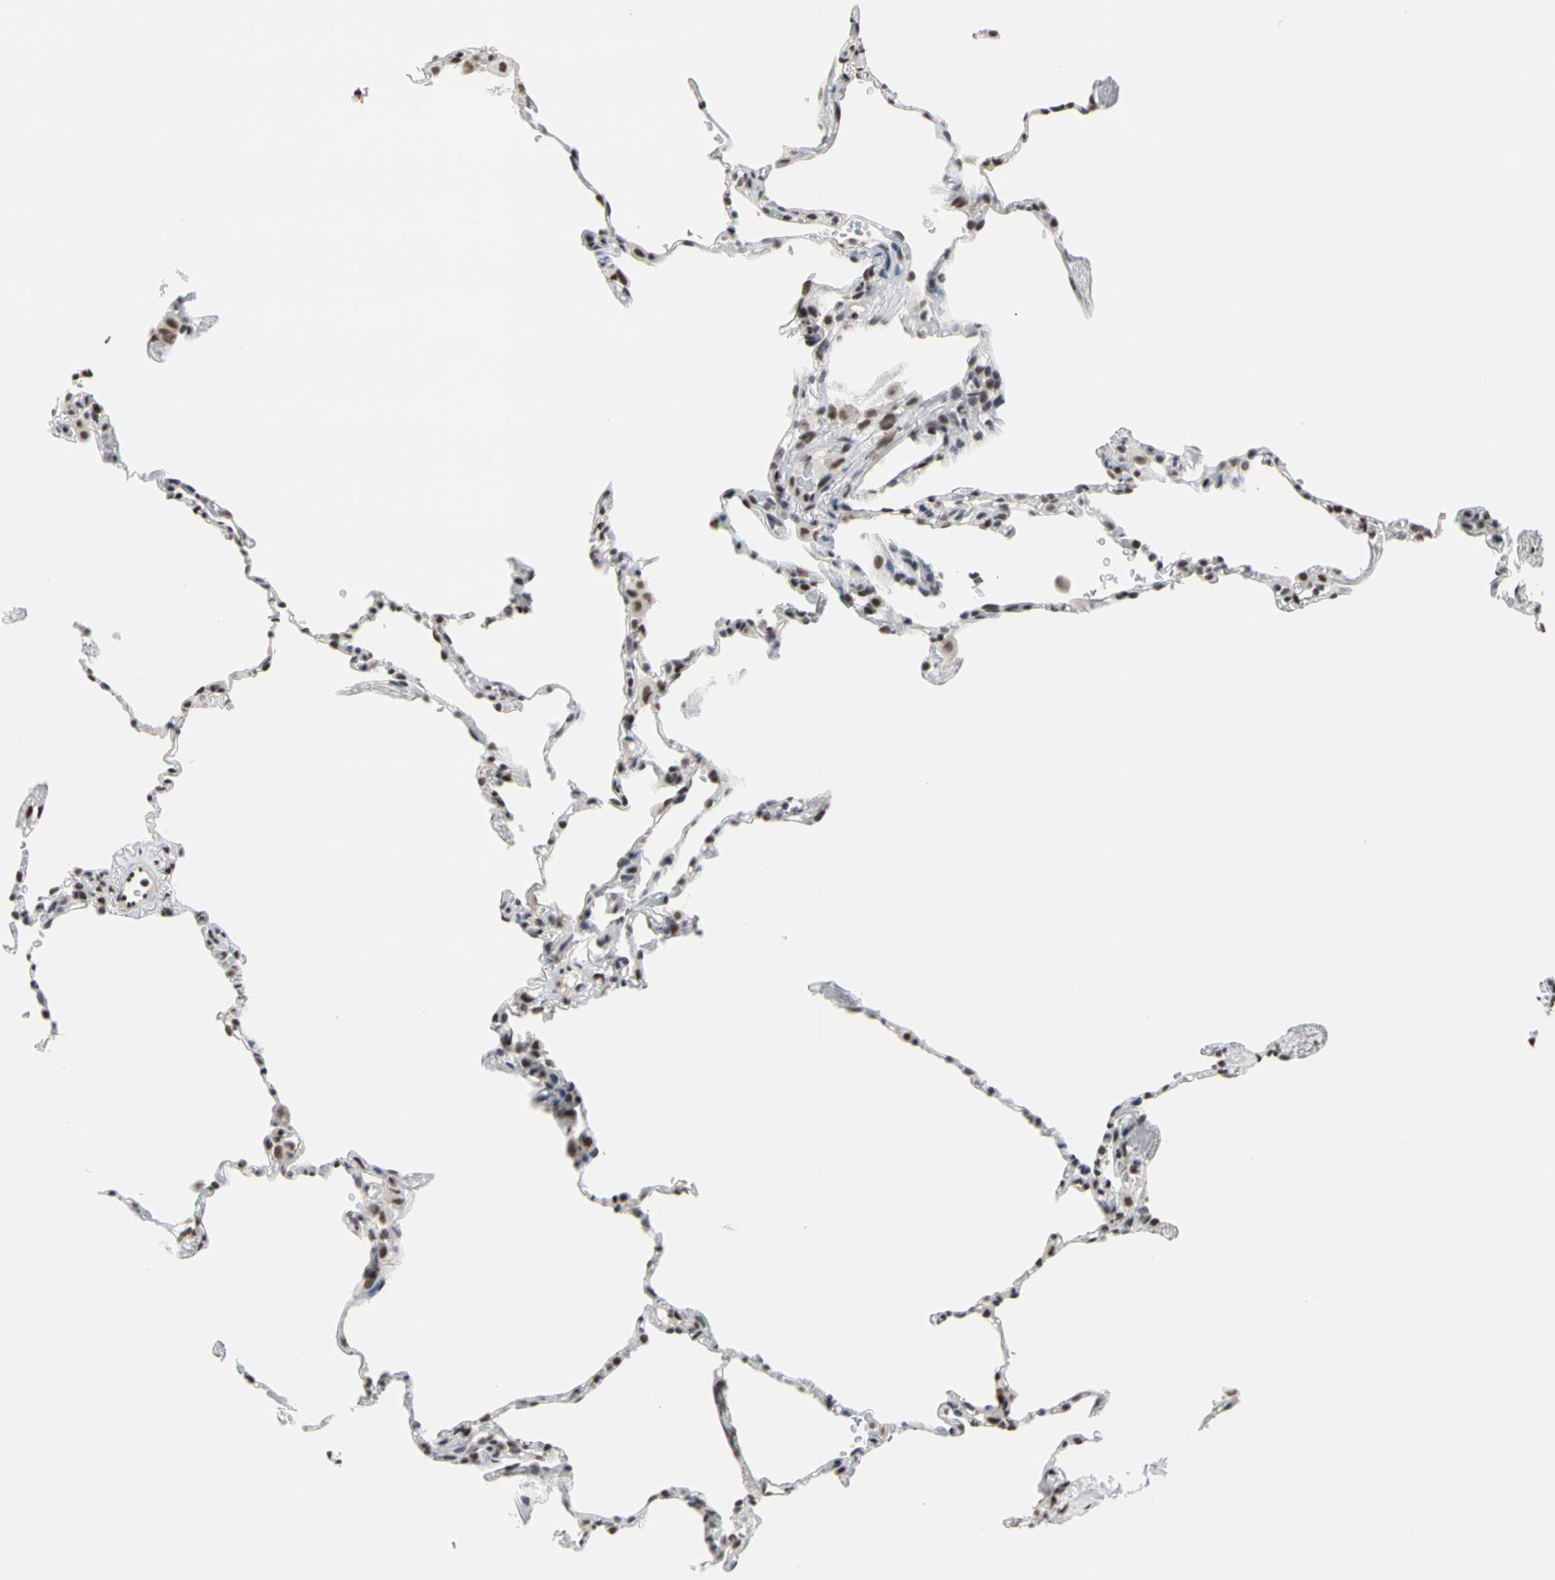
{"staining": {"intensity": "moderate", "quantity": "<25%", "location": "nuclear"}, "tissue": "lung", "cell_type": "Alveolar cells", "image_type": "normal", "snomed": [{"axis": "morphology", "description": "Normal tissue, NOS"}, {"axis": "topography", "description": "Lung"}], "caption": "DAB (3,3'-diaminobenzidine) immunohistochemical staining of normal lung reveals moderate nuclear protein positivity in approximately <25% of alveolar cells. (DAB IHC with brightfield microscopy, high magnification).", "gene": "FAM98B", "patient": {"sex": "male", "age": 59}}